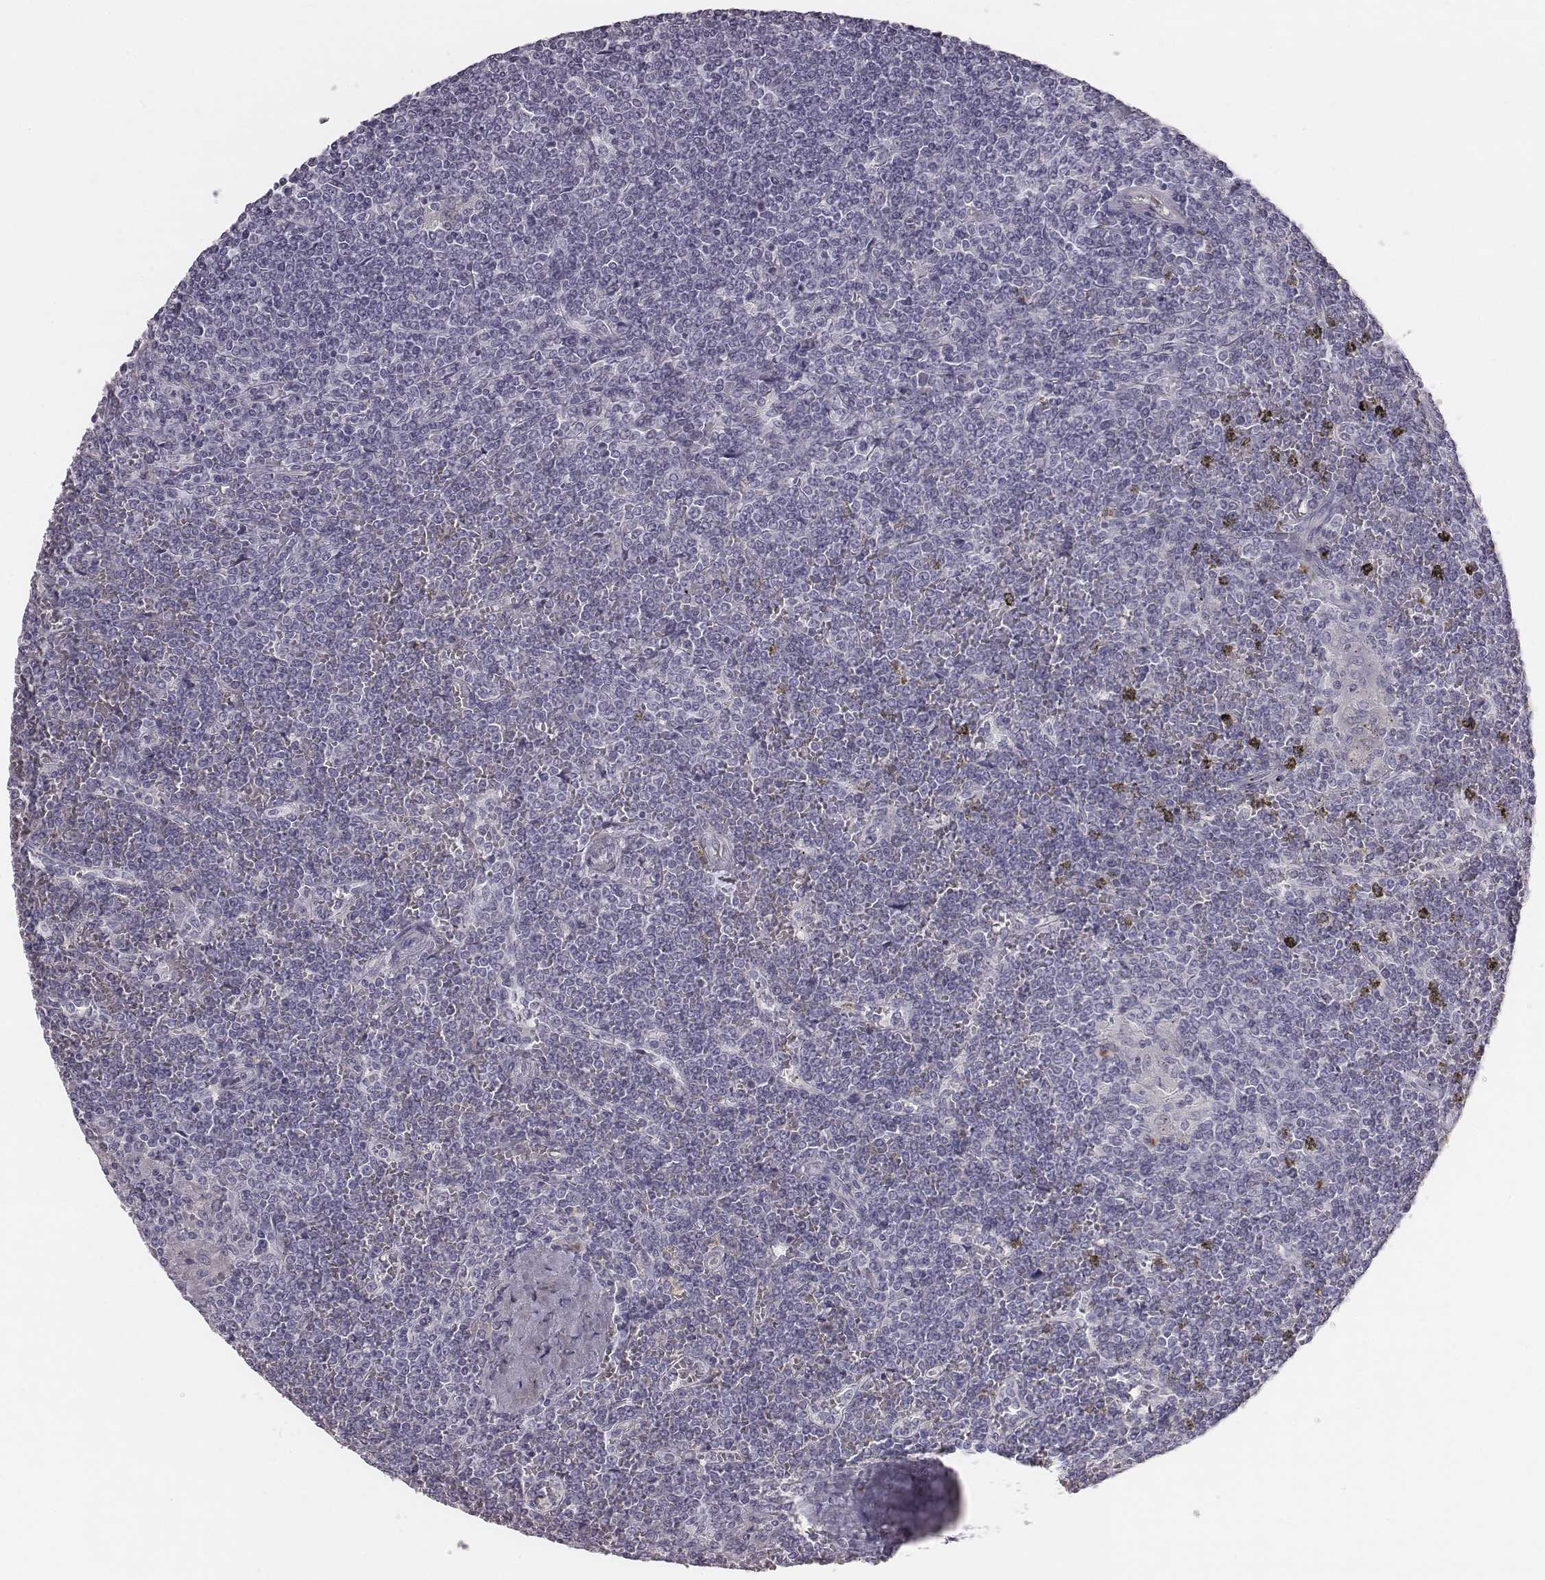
{"staining": {"intensity": "negative", "quantity": "none", "location": "none"}, "tissue": "lymphoma", "cell_type": "Tumor cells", "image_type": "cancer", "snomed": [{"axis": "morphology", "description": "Malignant lymphoma, non-Hodgkin's type, Low grade"}, {"axis": "topography", "description": "Spleen"}], "caption": "IHC of malignant lymphoma, non-Hodgkin's type (low-grade) demonstrates no staining in tumor cells.", "gene": "C6orf58", "patient": {"sex": "female", "age": 19}}